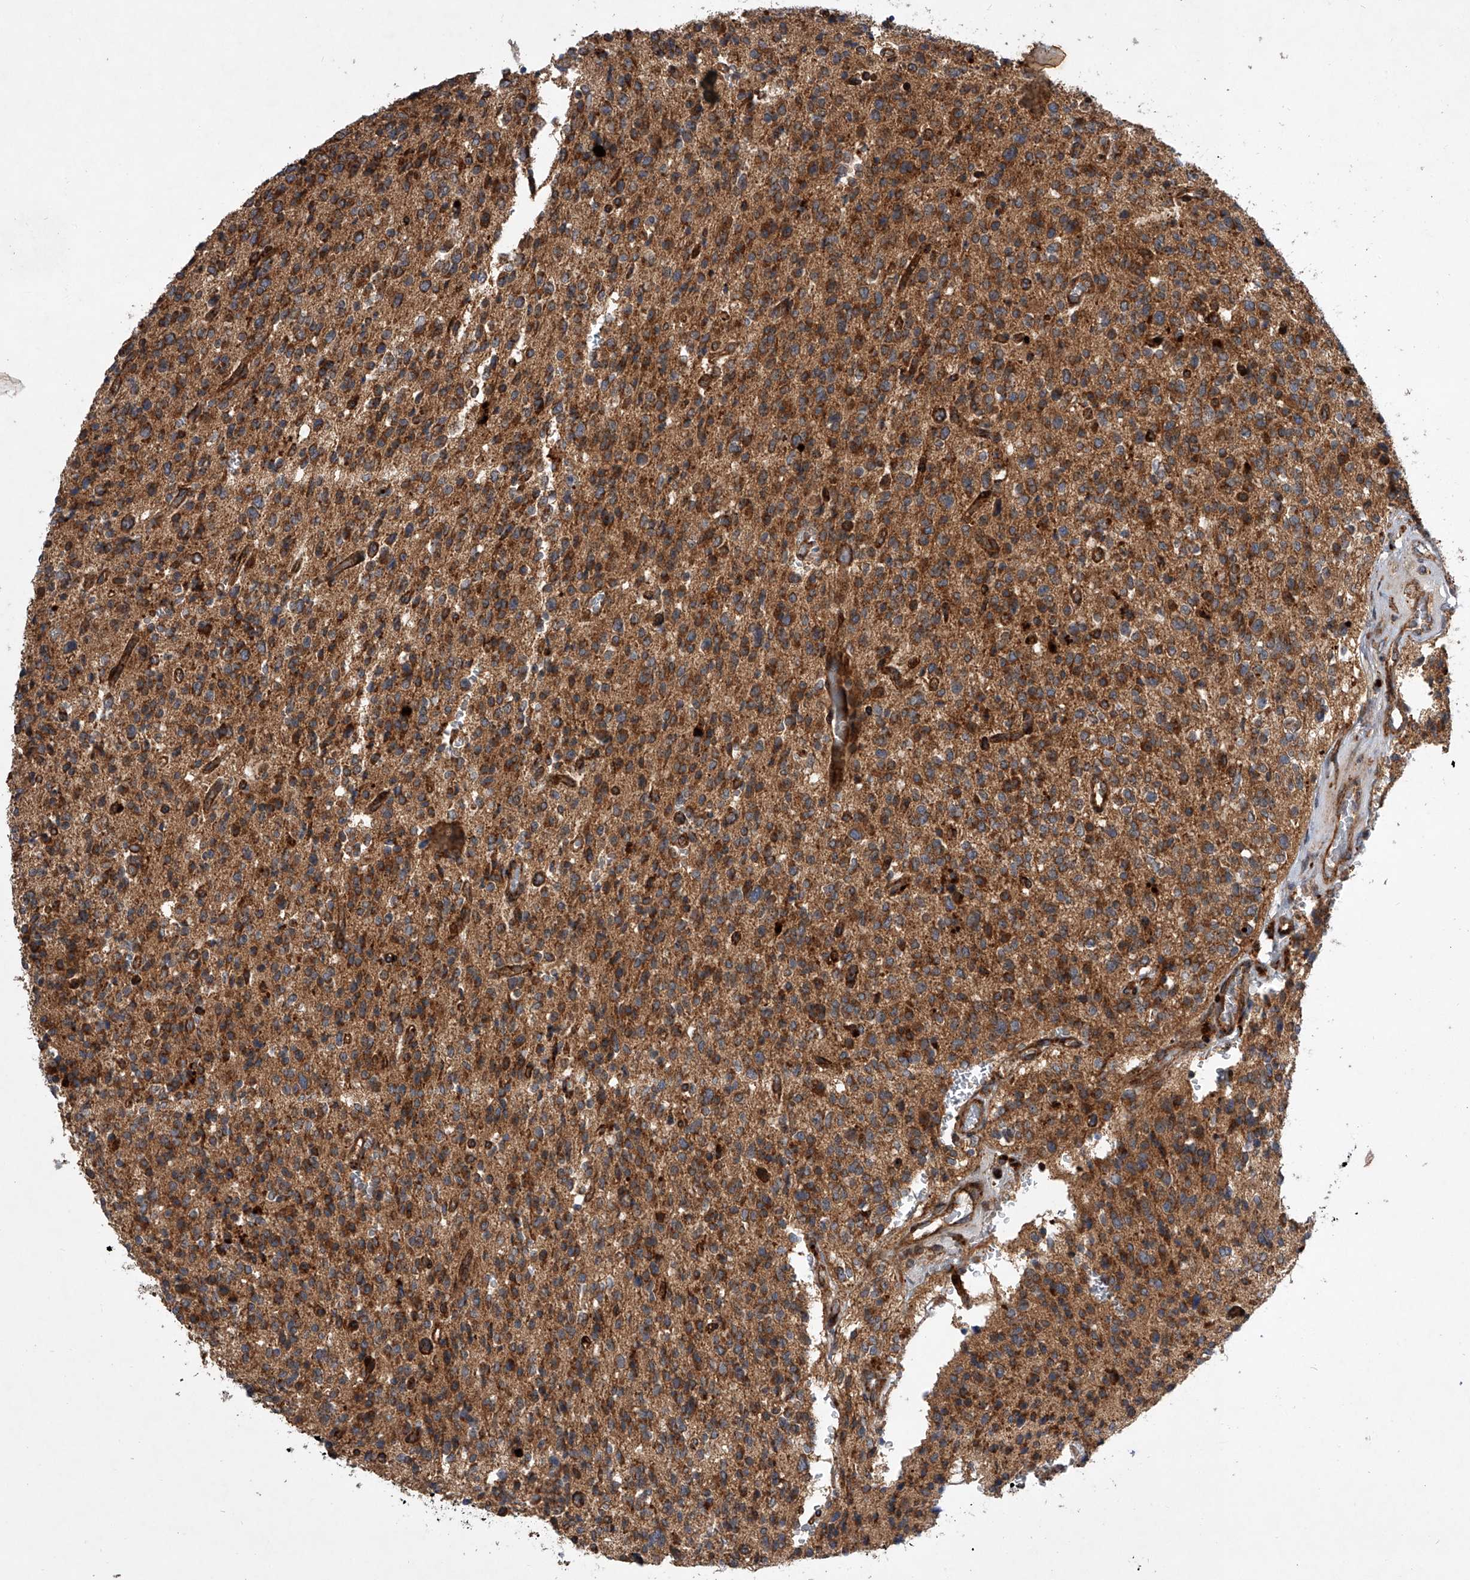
{"staining": {"intensity": "moderate", "quantity": ">75%", "location": "cytoplasmic/membranous"}, "tissue": "glioma", "cell_type": "Tumor cells", "image_type": "cancer", "snomed": [{"axis": "morphology", "description": "Glioma, malignant, High grade"}, {"axis": "topography", "description": "Brain"}], "caption": "An image of malignant high-grade glioma stained for a protein demonstrates moderate cytoplasmic/membranous brown staining in tumor cells.", "gene": "USP47", "patient": {"sex": "male", "age": 34}}